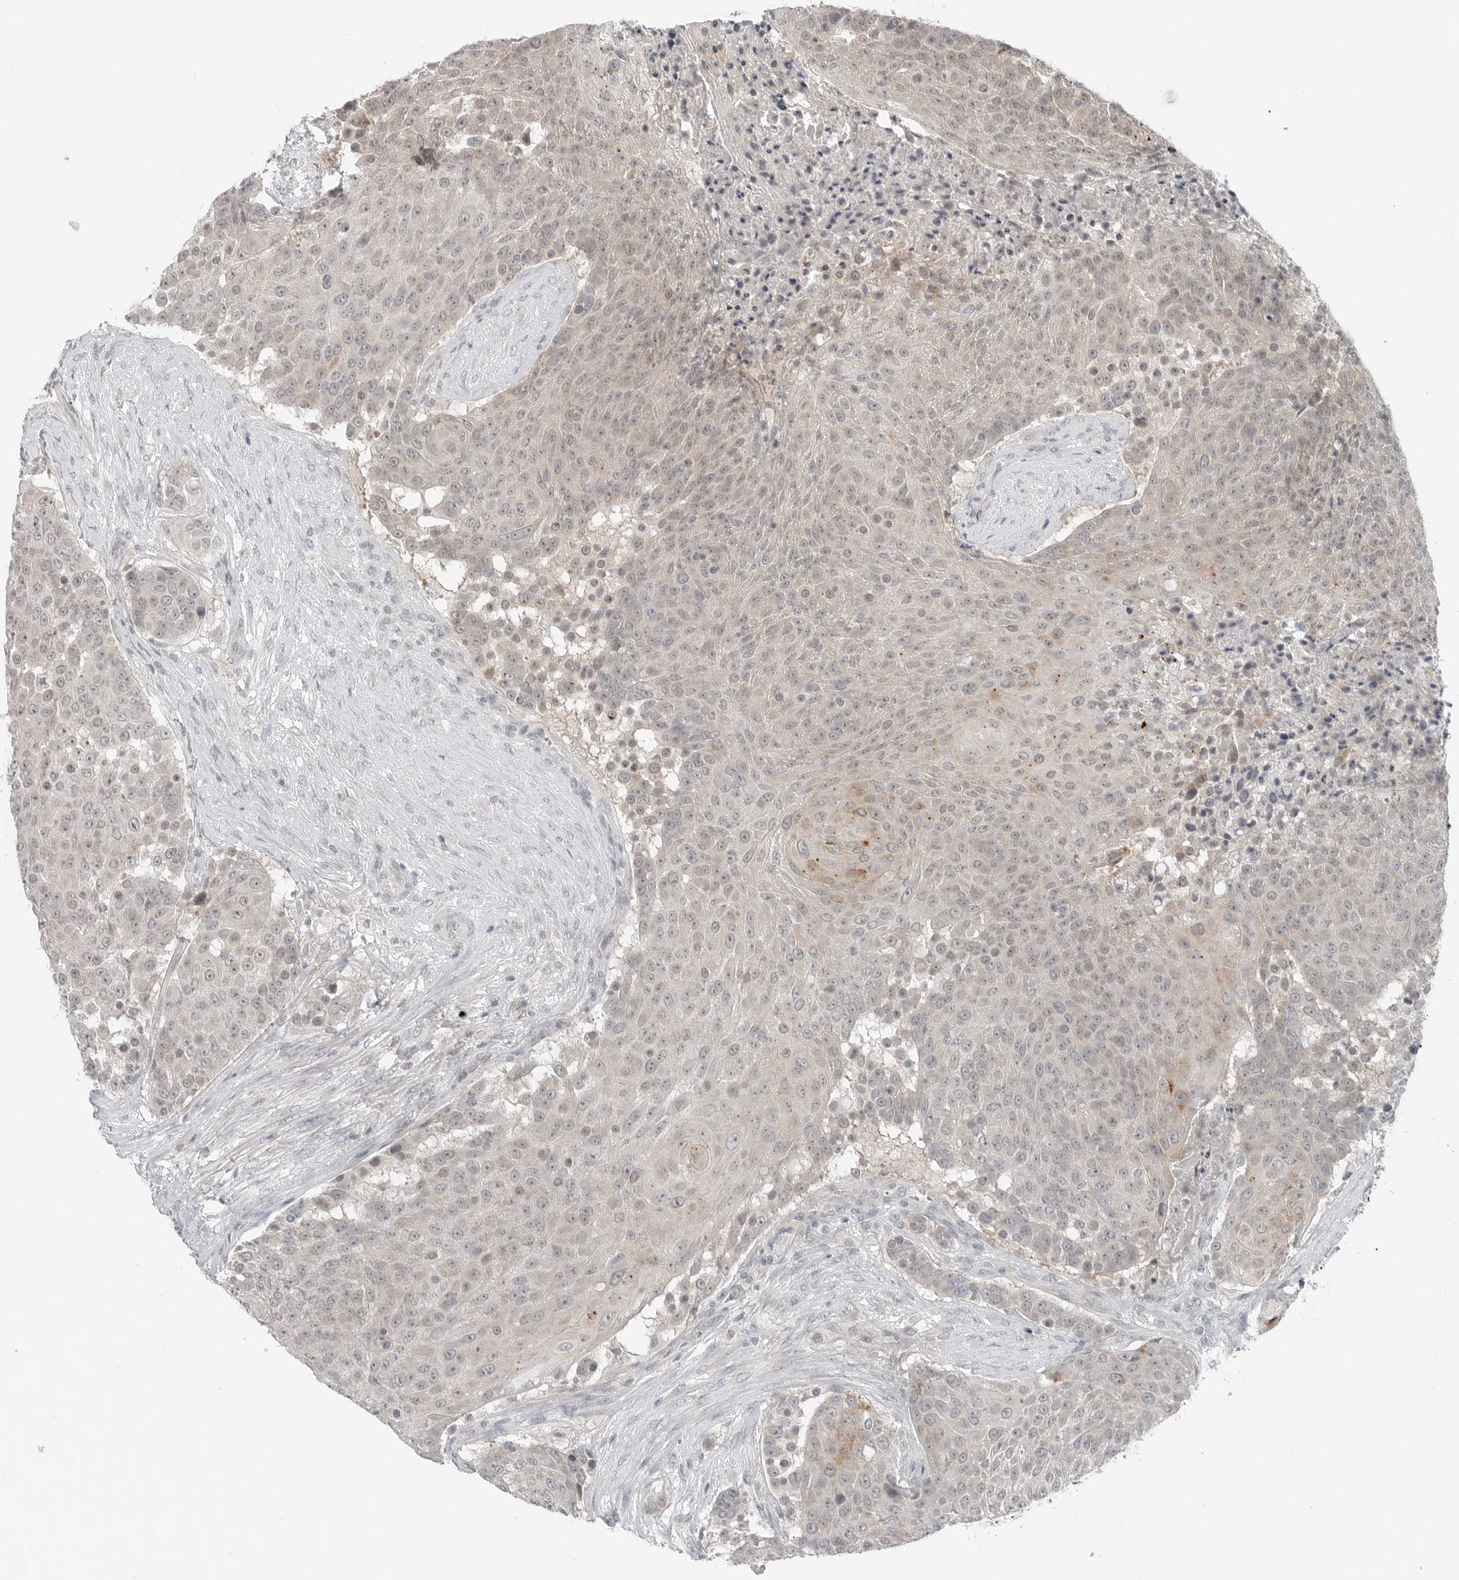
{"staining": {"intensity": "weak", "quantity": "25%-75%", "location": "nuclear"}, "tissue": "urothelial cancer", "cell_type": "Tumor cells", "image_type": "cancer", "snomed": [{"axis": "morphology", "description": "Urothelial carcinoma, High grade"}, {"axis": "topography", "description": "Urinary bladder"}], "caption": "Immunohistochemical staining of human urothelial cancer displays weak nuclear protein expression in approximately 25%-75% of tumor cells.", "gene": "FCRLB", "patient": {"sex": "female", "age": 63}}